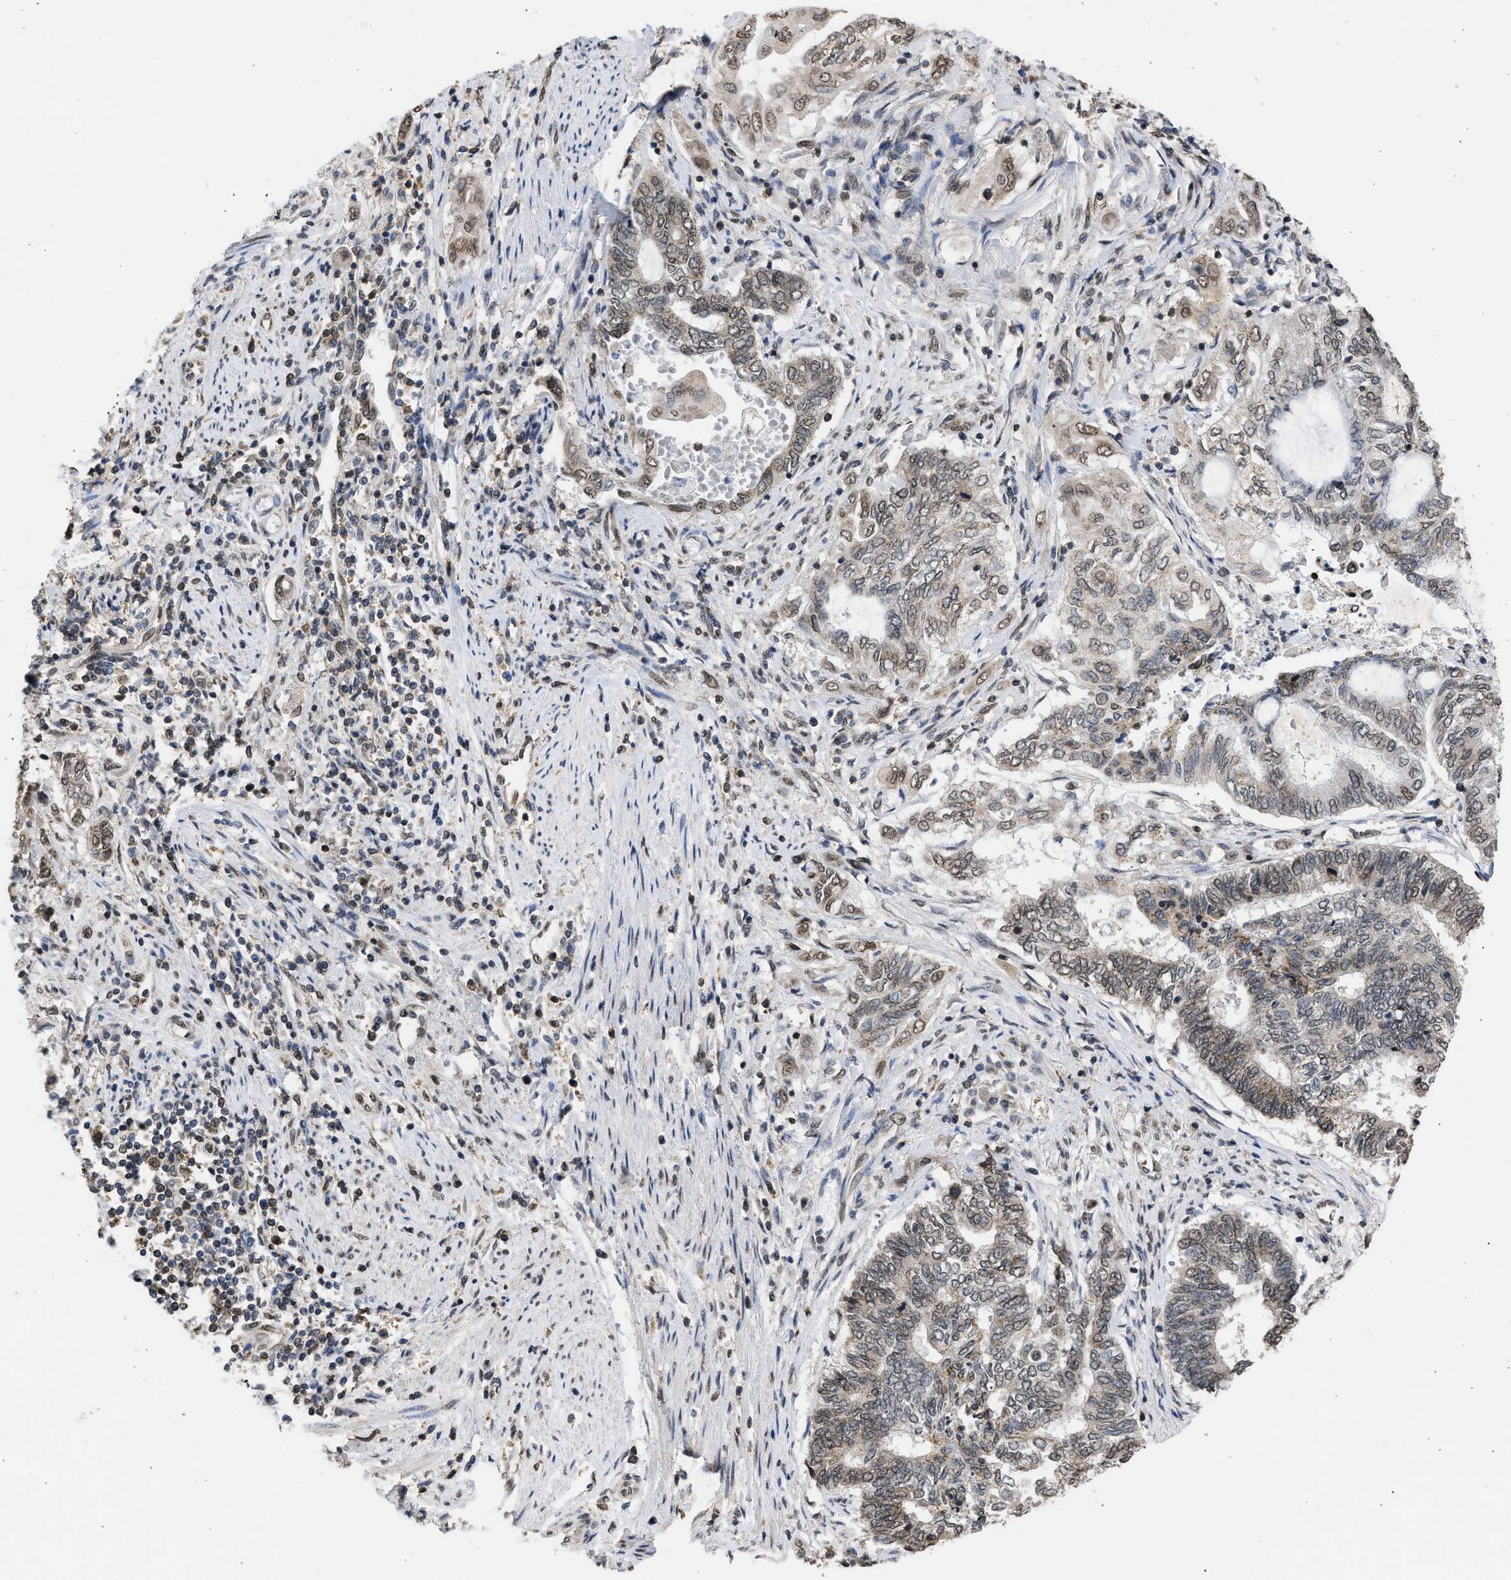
{"staining": {"intensity": "weak", "quantity": "<25%", "location": "cytoplasmic/membranous,nuclear"}, "tissue": "endometrial cancer", "cell_type": "Tumor cells", "image_type": "cancer", "snomed": [{"axis": "morphology", "description": "Adenocarcinoma, NOS"}, {"axis": "topography", "description": "Uterus"}, {"axis": "topography", "description": "Endometrium"}], "caption": "Endometrial adenocarcinoma was stained to show a protein in brown. There is no significant positivity in tumor cells.", "gene": "NUP35", "patient": {"sex": "female", "age": 70}}